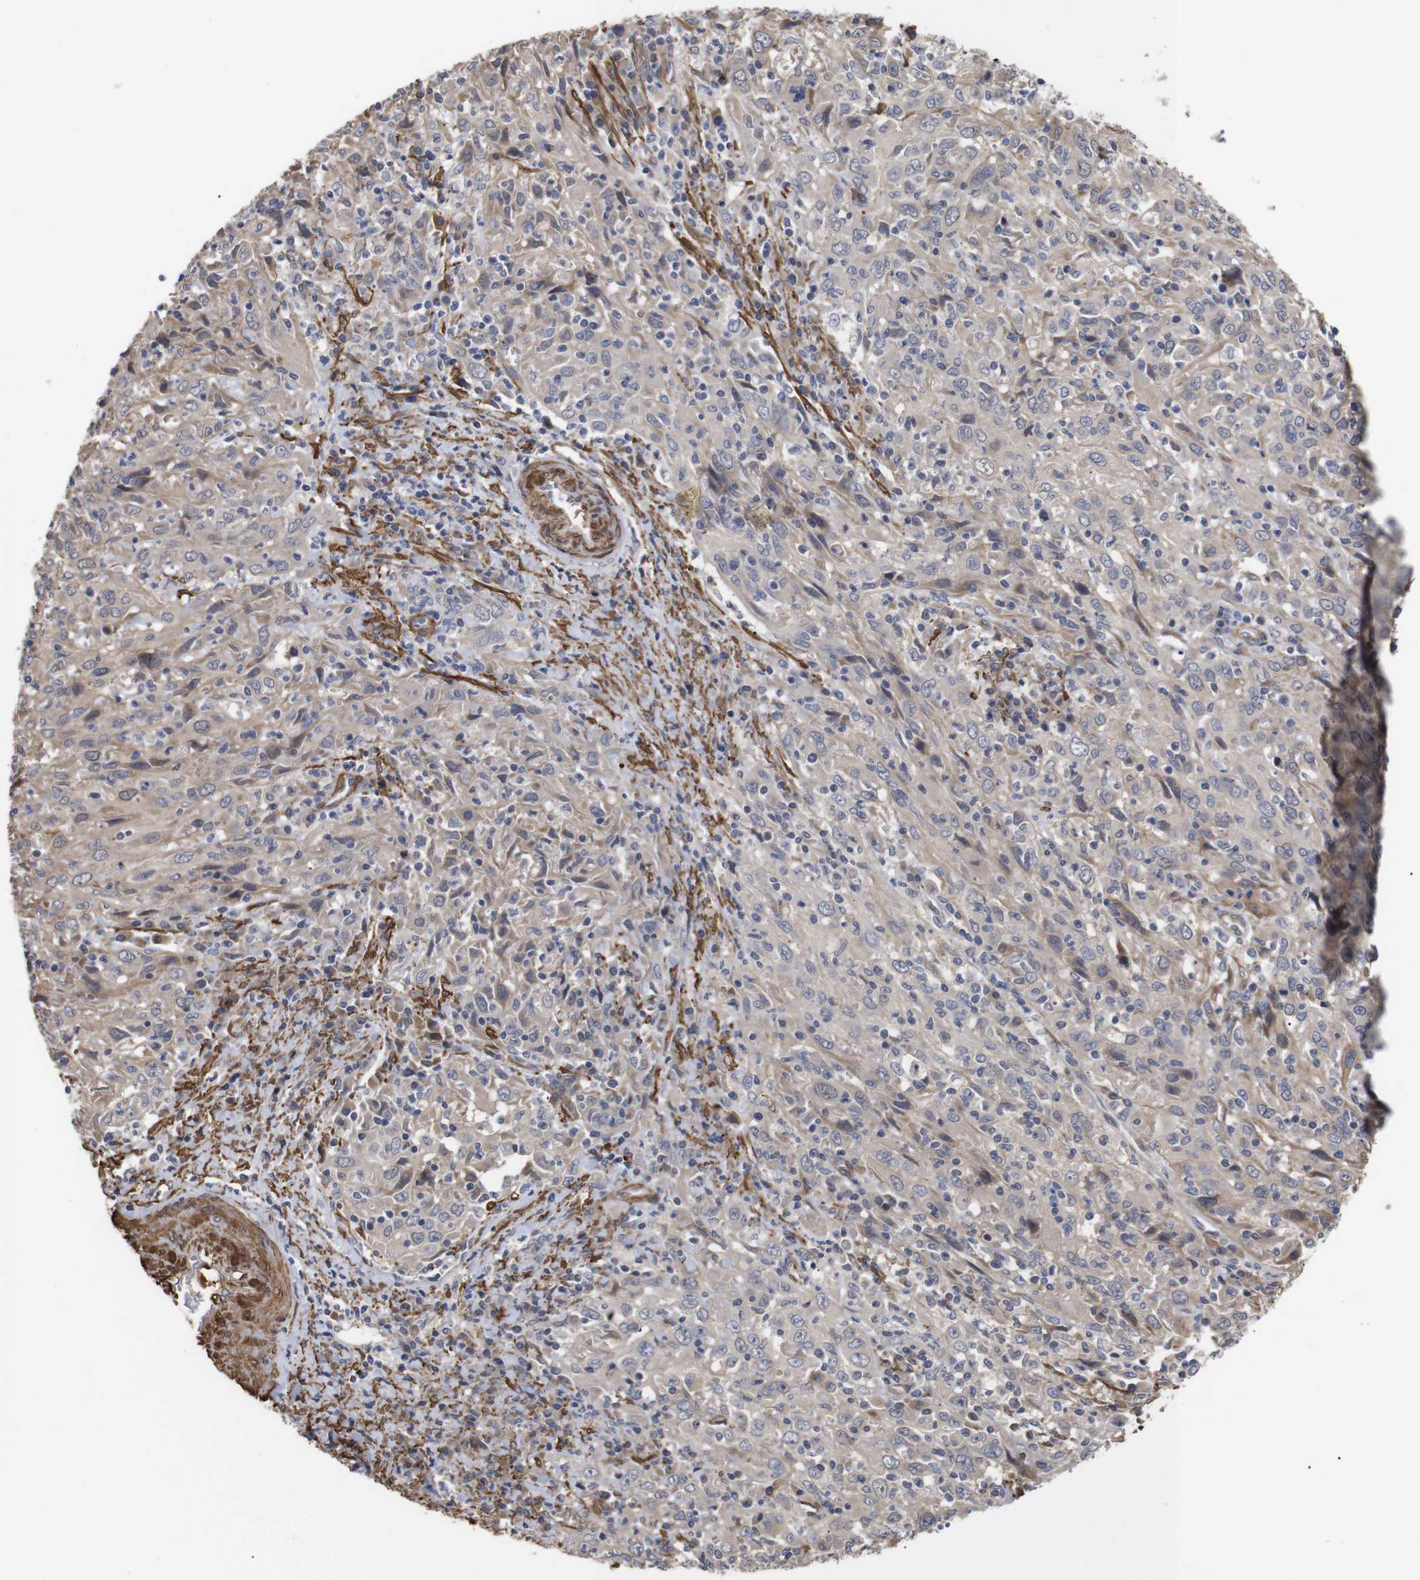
{"staining": {"intensity": "moderate", "quantity": ">75%", "location": "cytoplasmic/membranous"}, "tissue": "cervical cancer", "cell_type": "Tumor cells", "image_type": "cancer", "snomed": [{"axis": "morphology", "description": "Squamous cell carcinoma, NOS"}, {"axis": "topography", "description": "Cervix"}], "caption": "Protein staining of cervical cancer tissue shows moderate cytoplasmic/membranous positivity in approximately >75% of tumor cells.", "gene": "PDLIM5", "patient": {"sex": "female", "age": 46}}